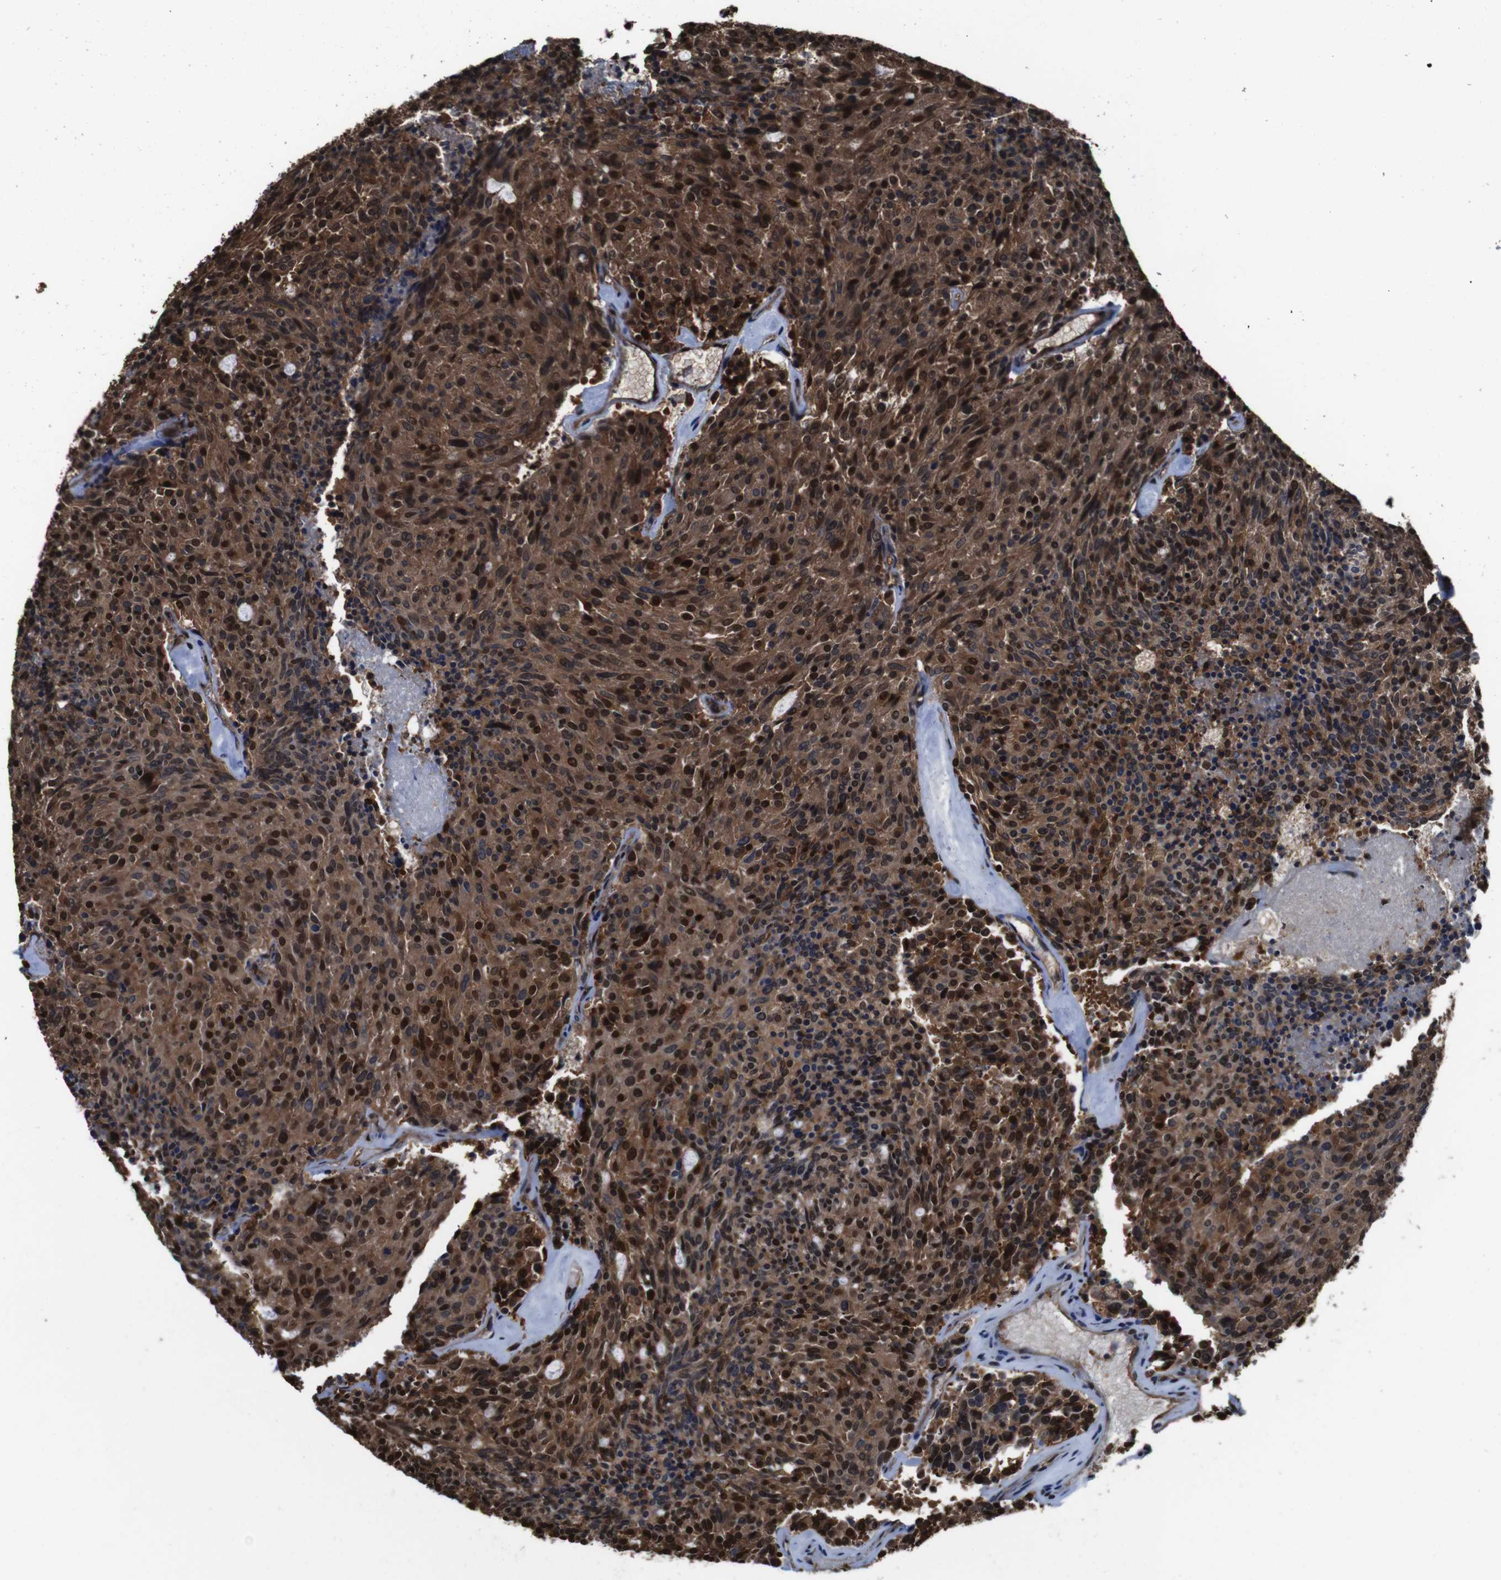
{"staining": {"intensity": "moderate", "quantity": ">75%", "location": "cytoplasmic/membranous,nuclear"}, "tissue": "carcinoid", "cell_type": "Tumor cells", "image_type": "cancer", "snomed": [{"axis": "morphology", "description": "Carcinoid, malignant, NOS"}, {"axis": "topography", "description": "Pancreas"}], "caption": "Carcinoid stained with a brown dye shows moderate cytoplasmic/membranous and nuclear positive positivity in about >75% of tumor cells.", "gene": "VCP", "patient": {"sex": "female", "age": 54}}